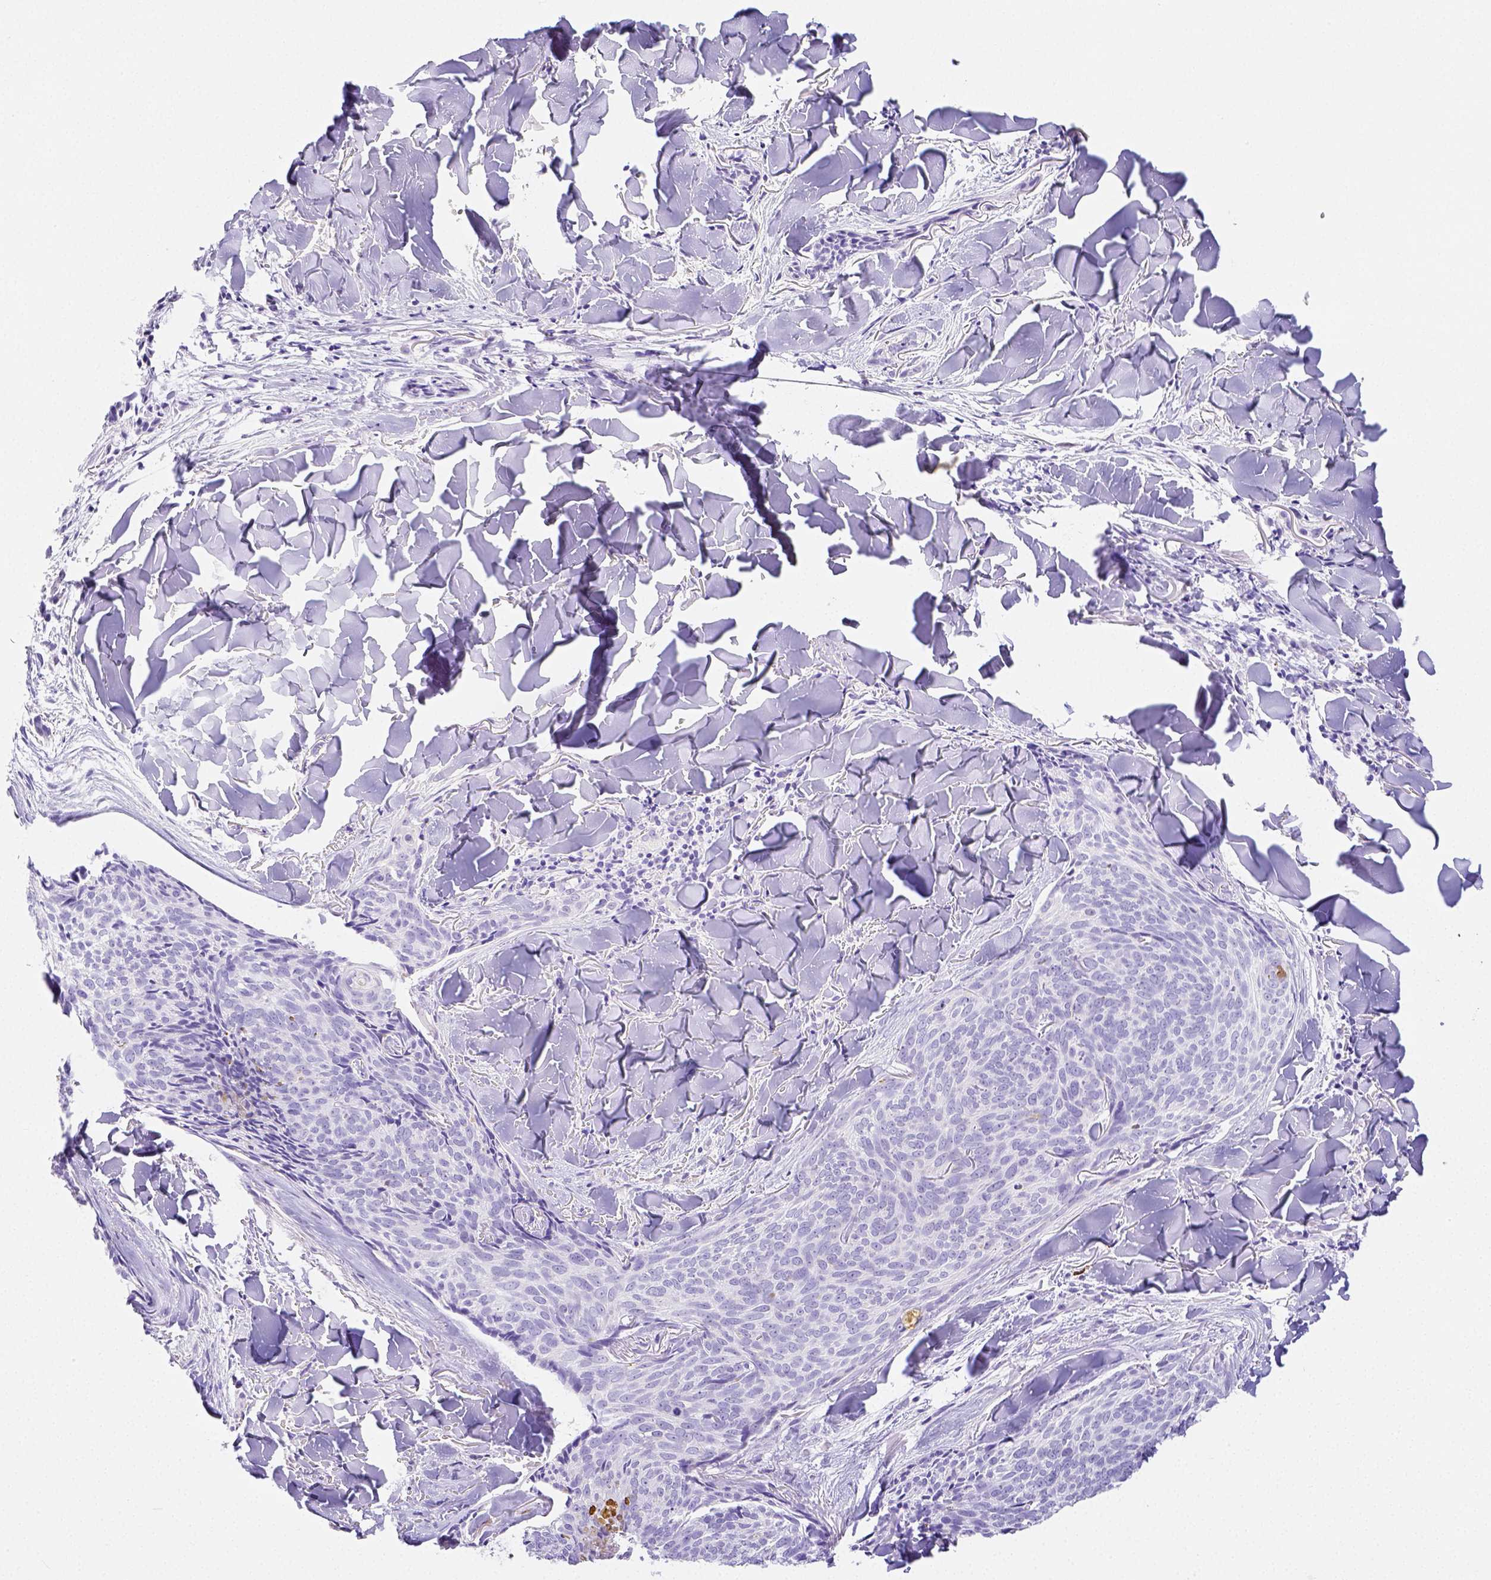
{"staining": {"intensity": "negative", "quantity": "none", "location": "none"}, "tissue": "skin cancer", "cell_type": "Tumor cells", "image_type": "cancer", "snomed": [{"axis": "morphology", "description": "Basal cell carcinoma"}, {"axis": "topography", "description": "Skin"}], "caption": "High power microscopy histopathology image of an immunohistochemistry (IHC) histopathology image of skin basal cell carcinoma, revealing no significant staining in tumor cells. (Immunohistochemistry (ihc), brightfield microscopy, high magnification).", "gene": "ARHGAP36", "patient": {"sex": "female", "age": 82}}